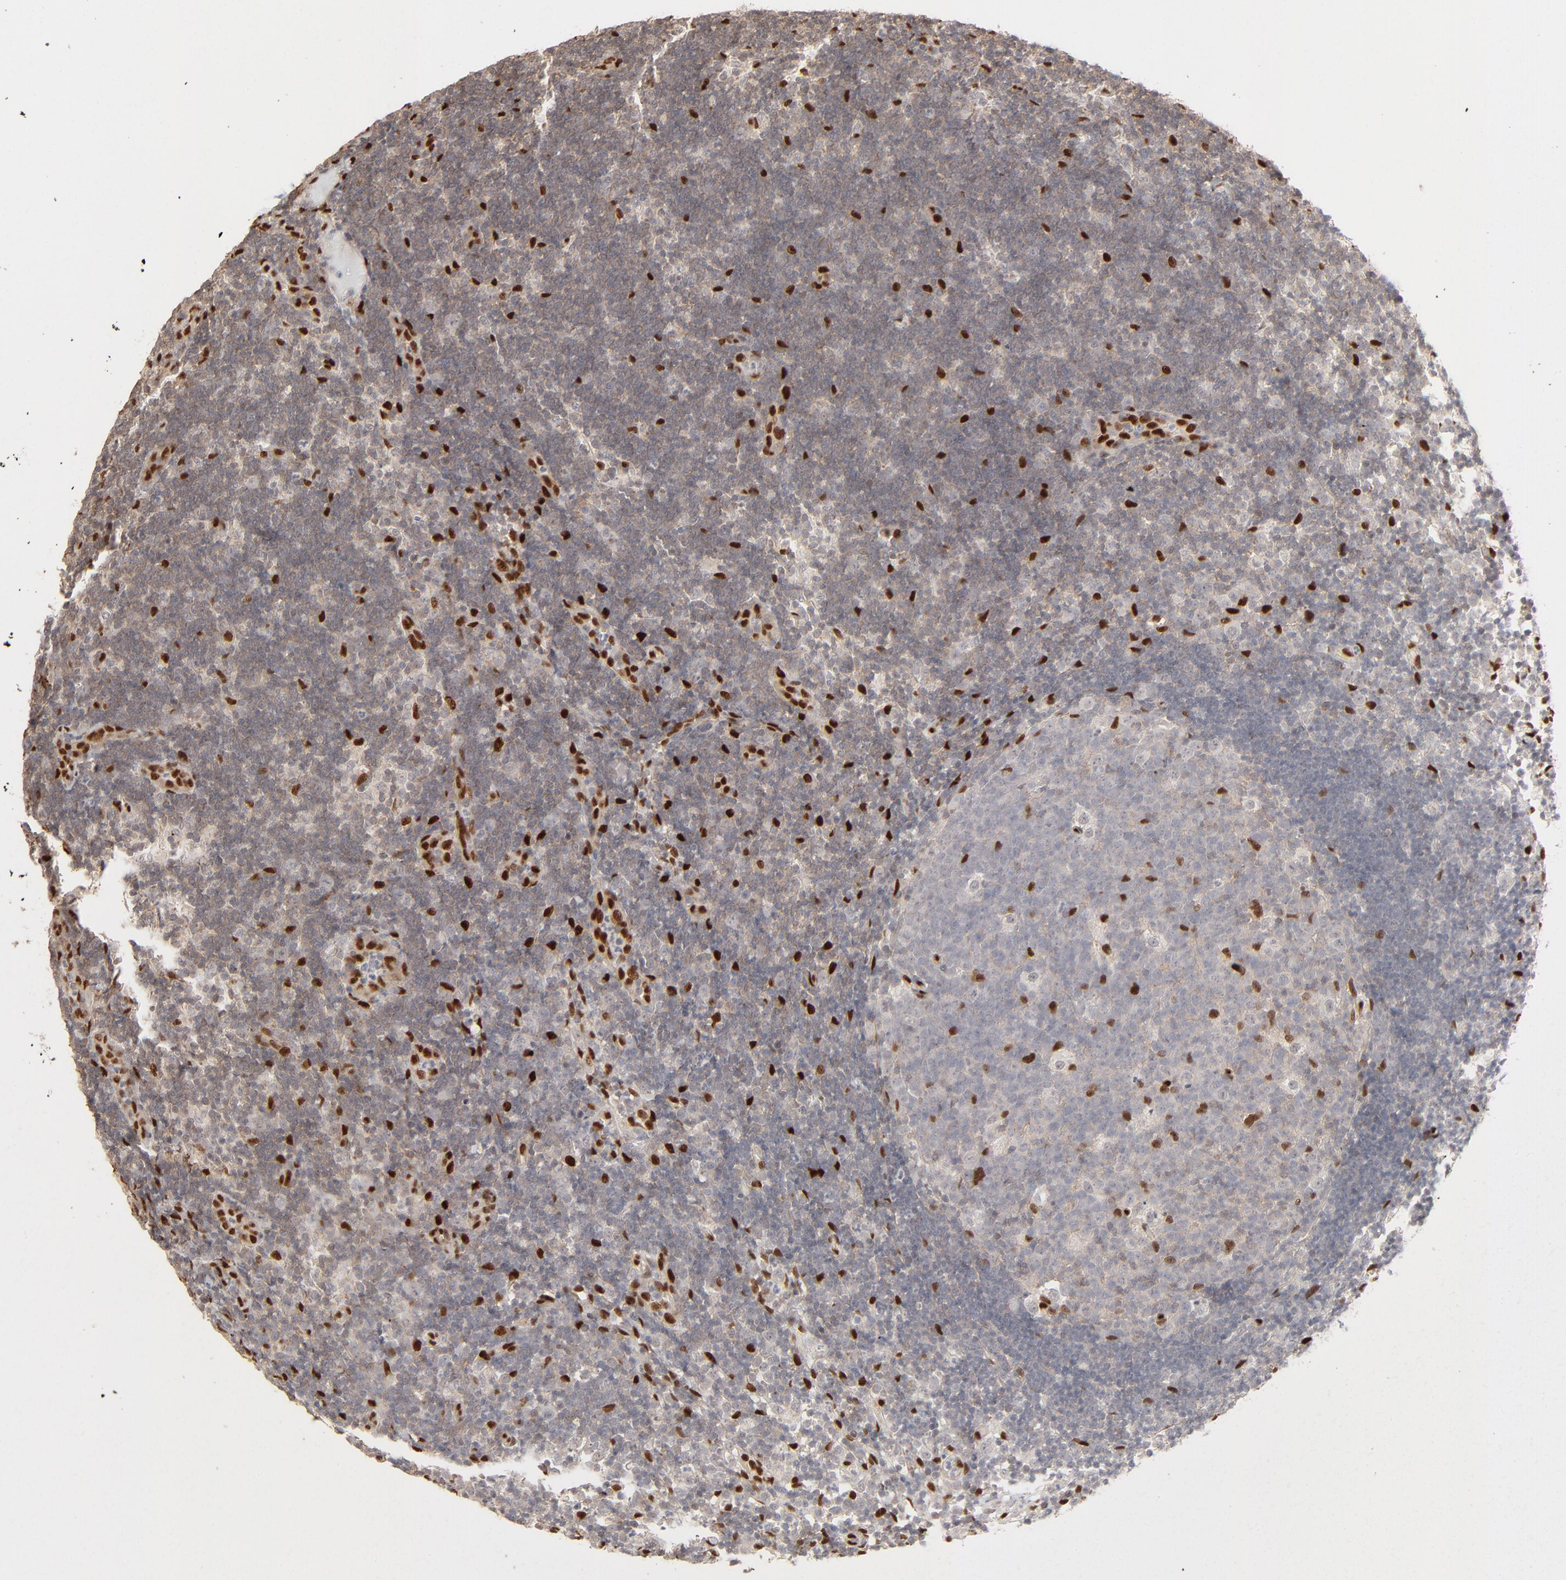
{"staining": {"intensity": "strong", "quantity": "<25%", "location": "nuclear"}, "tissue": "lymph node", "cell_type": "Germinal center cells", "image_type": "normal", "snomed": [{"axis": "morphology", "description": "Normal tissue, NOS"}, {"axis": "morphology", "description": "Inflammation, NOS"}, {"axis": "topography", "description": "Lymph node"}, {"axis": "topography", "description": "Salivary gland"}], "caption": "Immunohistochemical staining of benign lymph node shows <25% levels of strong nuclear protein expression in approximately <25% of germinal center cells. The staining was performed using DAB to visualize the protein expression in brown, while the nuclei were stained in blue with hematoxylin (Magnification: 20x).", "gene": "NFIB", "patient": {"sex": "male", "age": 3}}